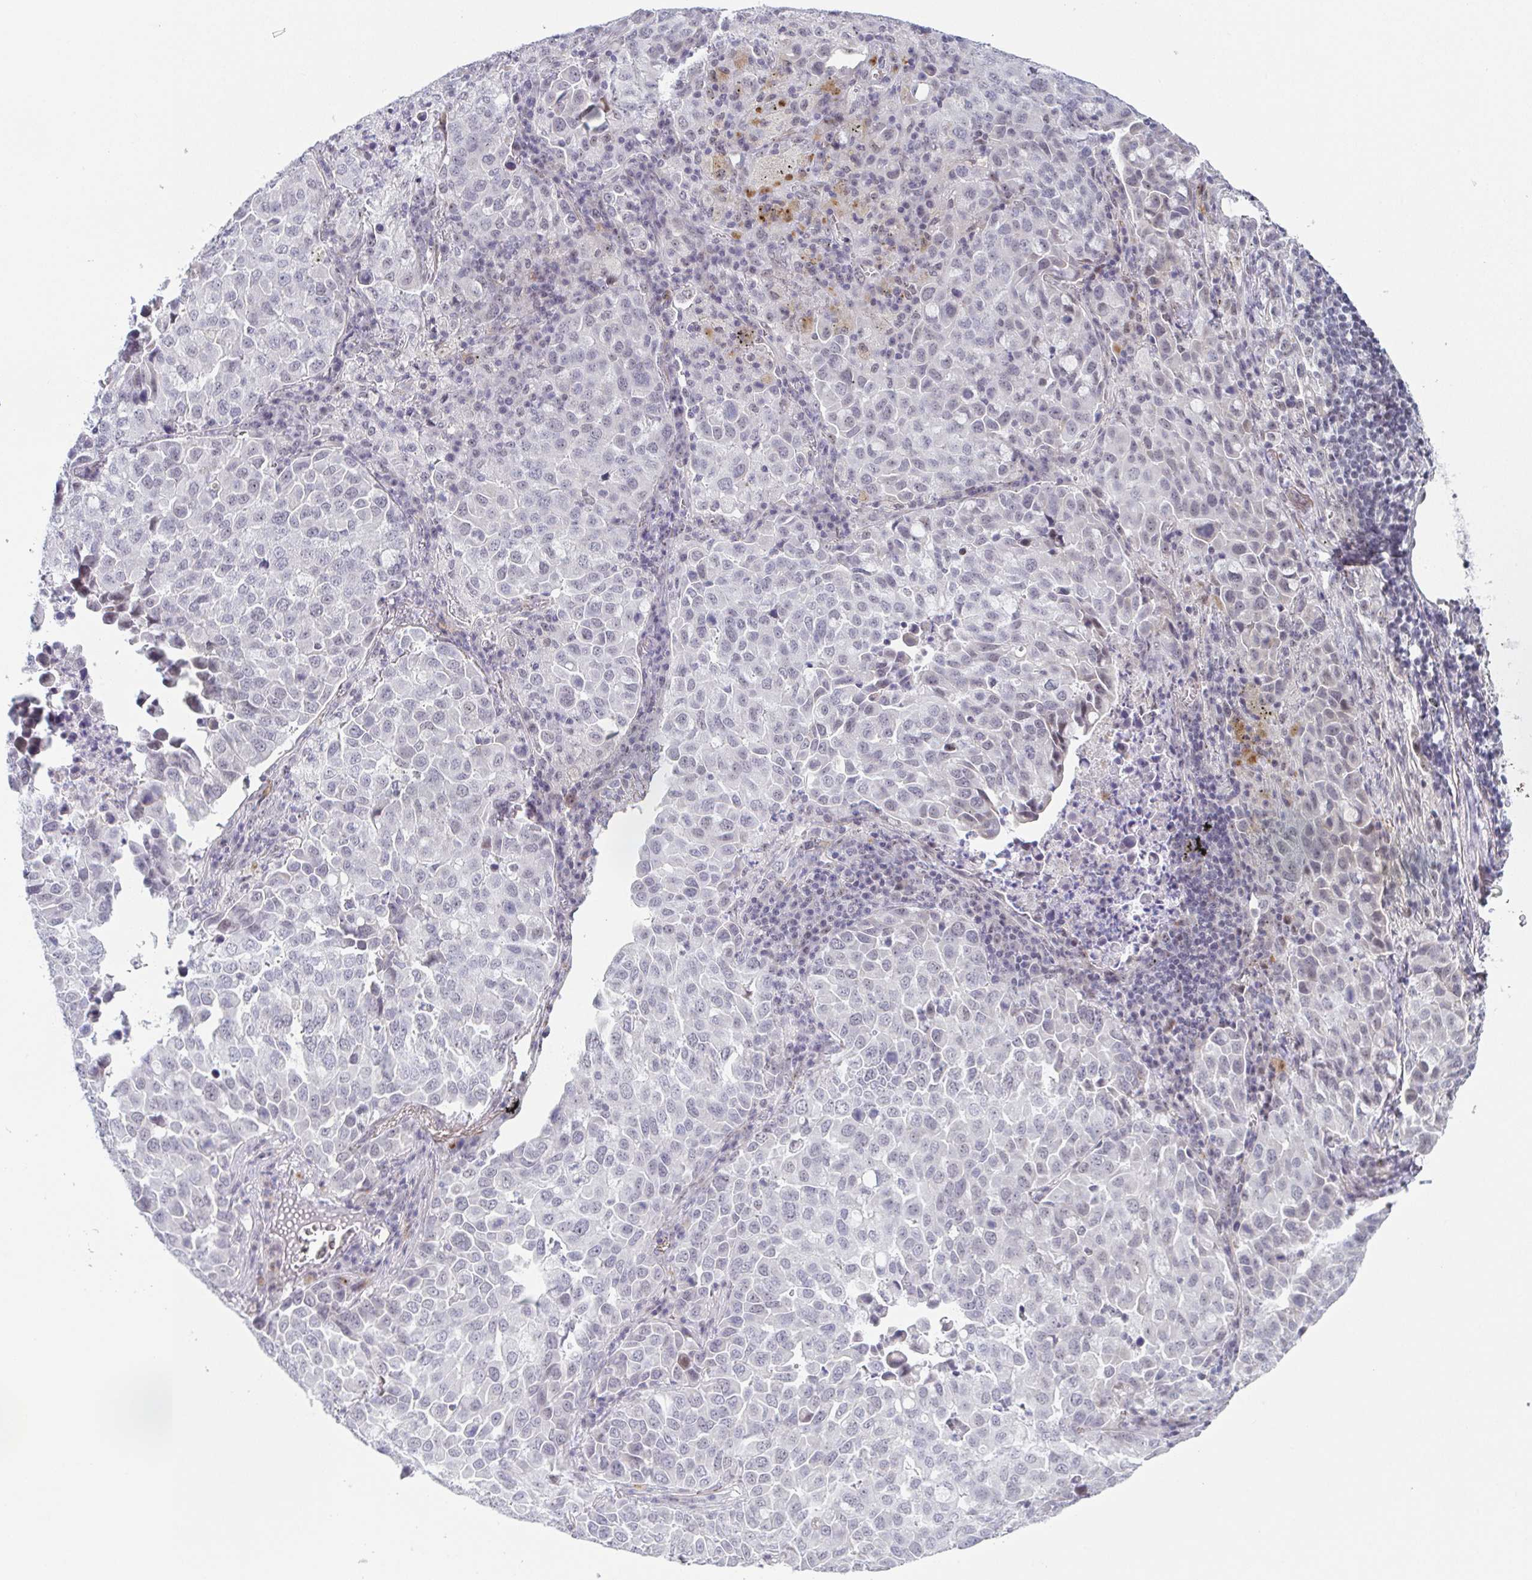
{"staining": {"intensity": "weak", "quantity": "<25%", "location": "nuclear"}, "tissue": "lung cancer", "cell_type": "Tumor cells", "image_type": "cancer", "snomed": [{"axis": "morphology", "description": "Adenocarcinoma, NOS"}, {"axis": "morphology", "description": "Adenocarcinoma, metastatic, NOS"}, {"axis": "topography", "description": "Lymph node"}, {"axis": "topography", "description": "Lung"}], "caption": "Lung cancer stained for a protein using immunohistochemistry (IHC) shows no staining tumor cells.", "gene": "EXOSC7", "patient": {"sex": "female", "age": 65}}